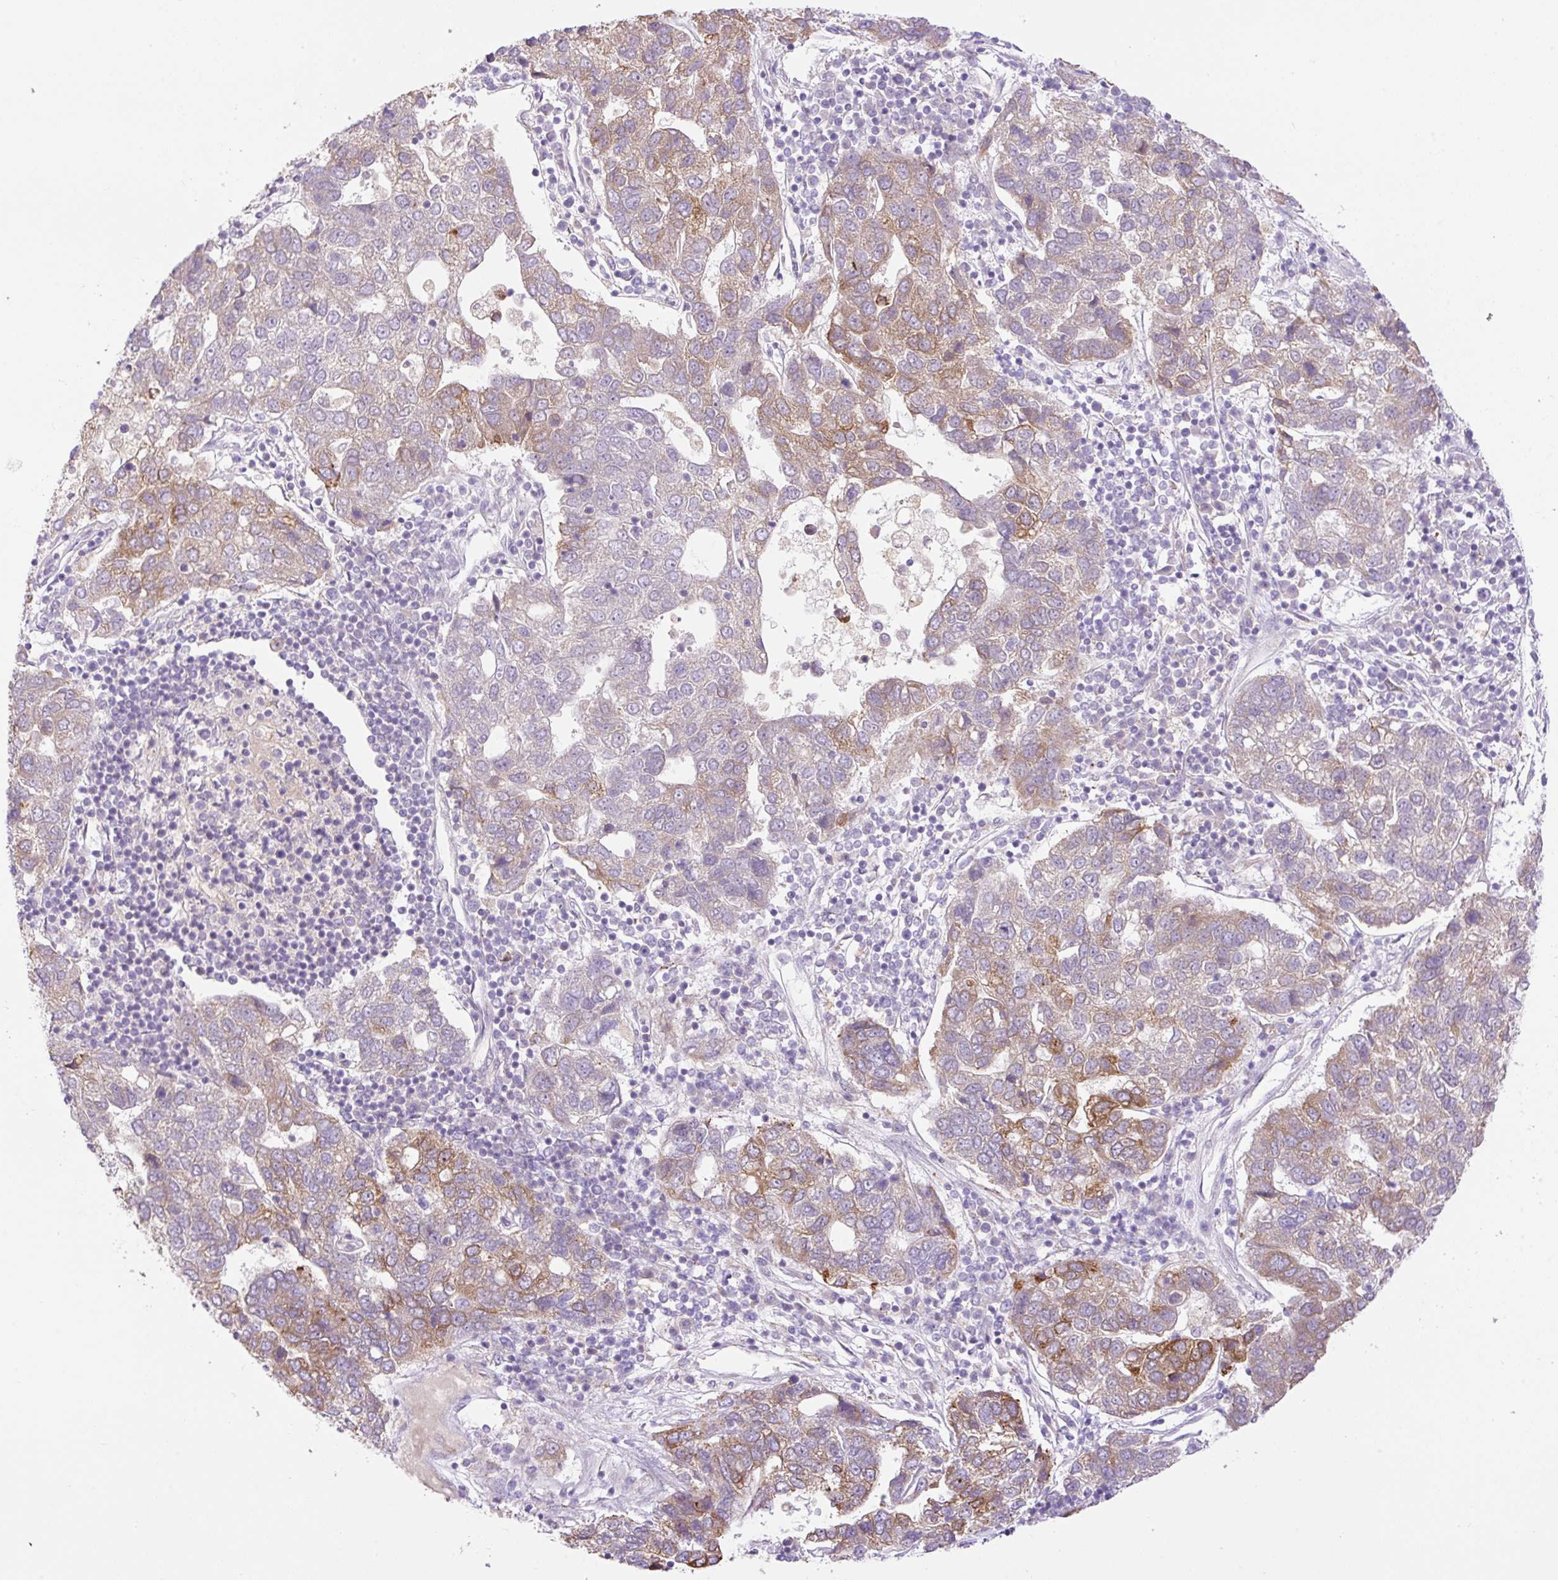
{"staining": {"intensity": "moderate", "quantity": "25%-75%", "location": "cytoplasmic/membranous"}, "tissue": "pancreatic cancer", "cell_type": "Tumor cells", "image_type": "cancer", "snomed": [{"axis": "morphology", "description": "Adenocarcinoma, NOS"}, {"axis": "topography", "description": "Pancreas"}], "caption": "Immunohistochemical staining of human pancreatic cancer shows medium levels of moderate cytoplasmic/membranous positivity in approximately 25%-75% of tumor cells.", "gene": "POFUT1", "patient": {"sex": "female", "age": 61}}